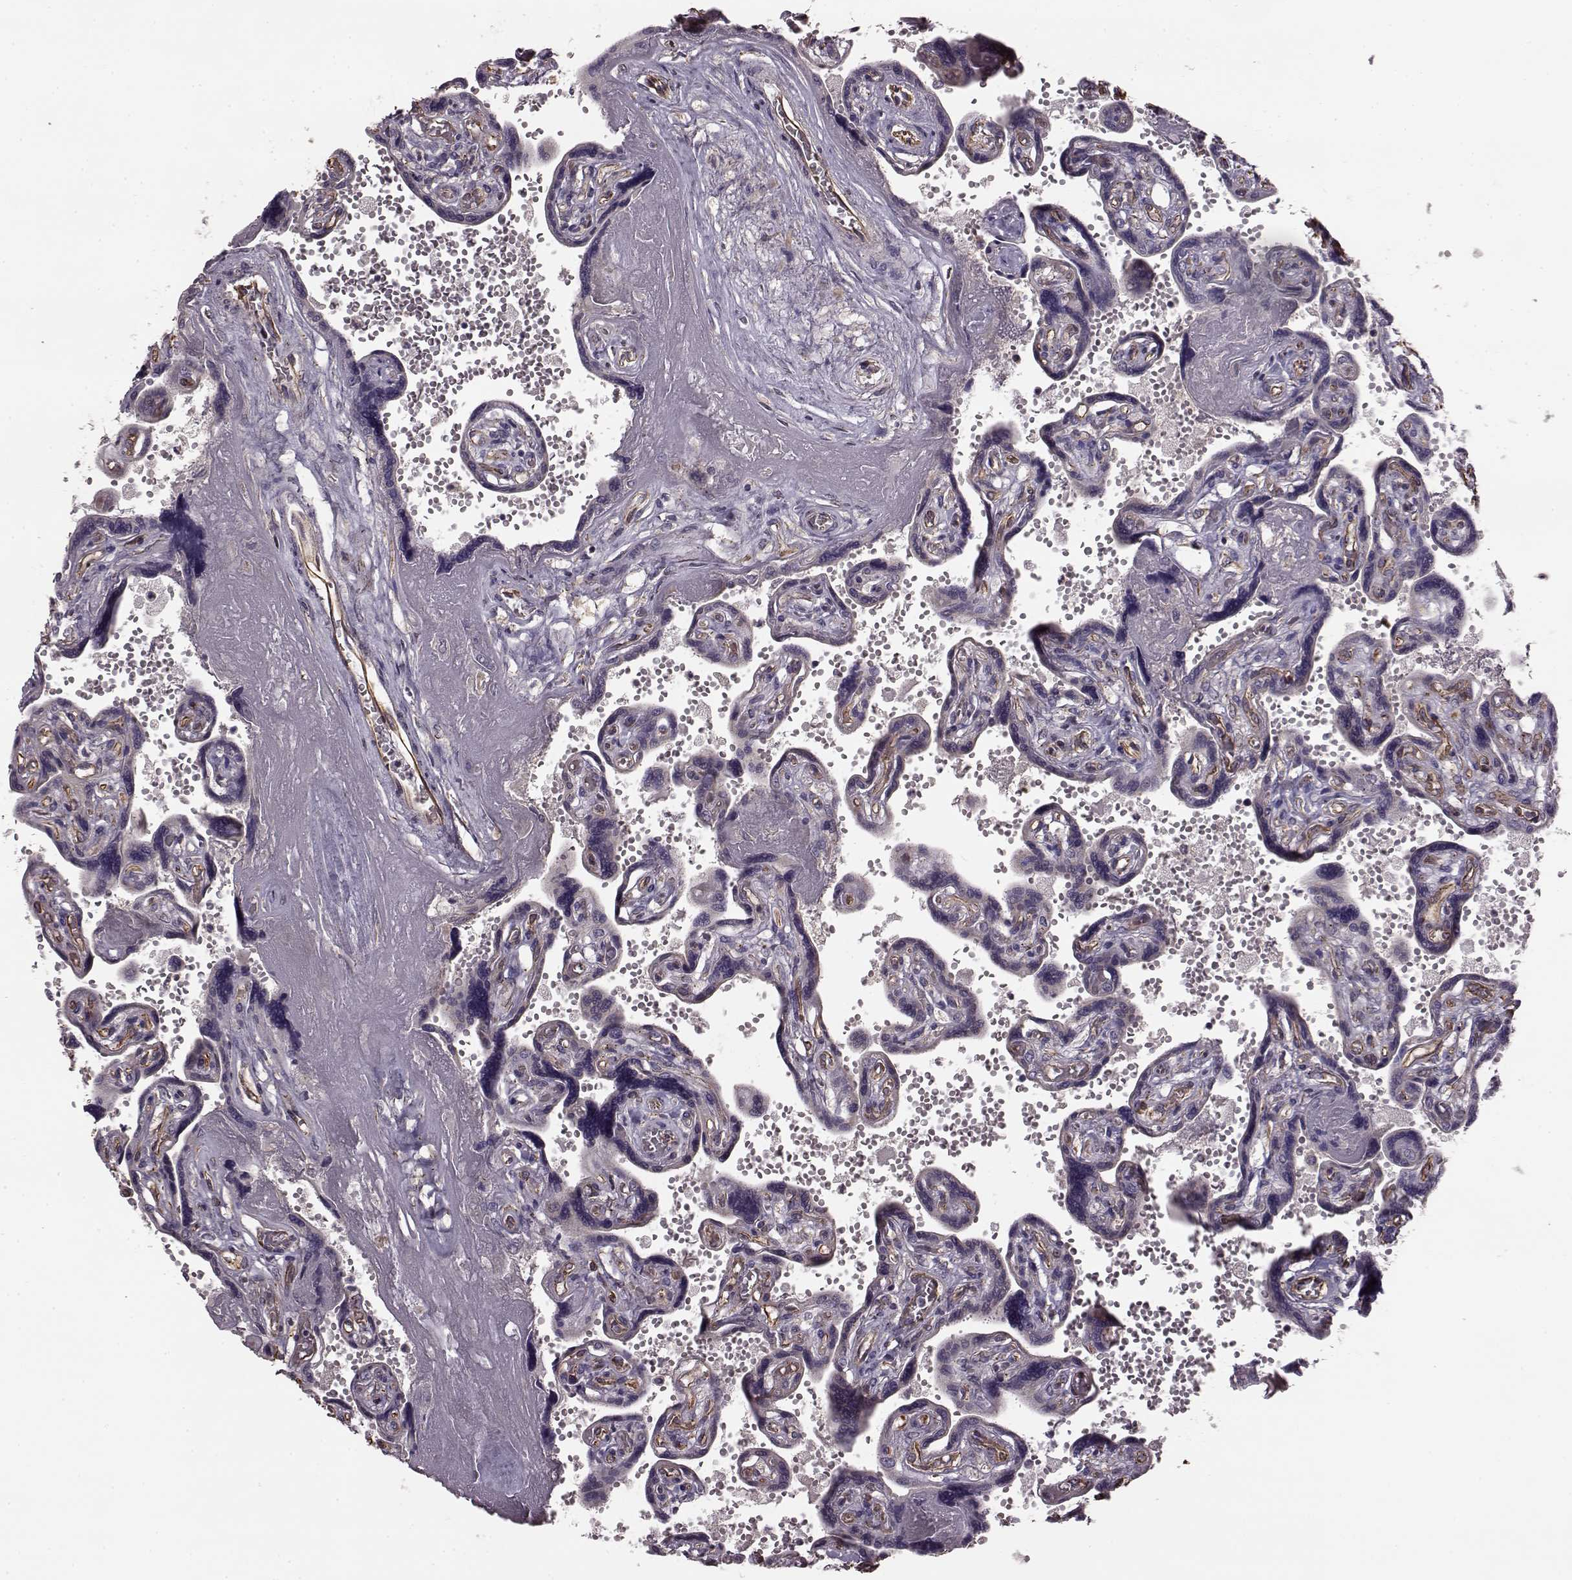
{"staining": {"intensity": "moderate", "quantity": ">75%", "location": "cytoplasmic/membranous"}, "tissue": "placenta", "cell_type": "Decidual cells", "image_type": "normal", "snomed": [{"axis": "morphology", "description": "Normal tissue, NOS"}, {"axis": "topography", "description": "Placenta"}], "caption": "Immunohistochemistry (IHC) (DAB) staining of unremarkable human placenta shows moderate cytoplasmic/membranous protein expression in about >75% of decidual cells.", "gene": "NTF3", "patient": {"sex": "female", "age": 32}}